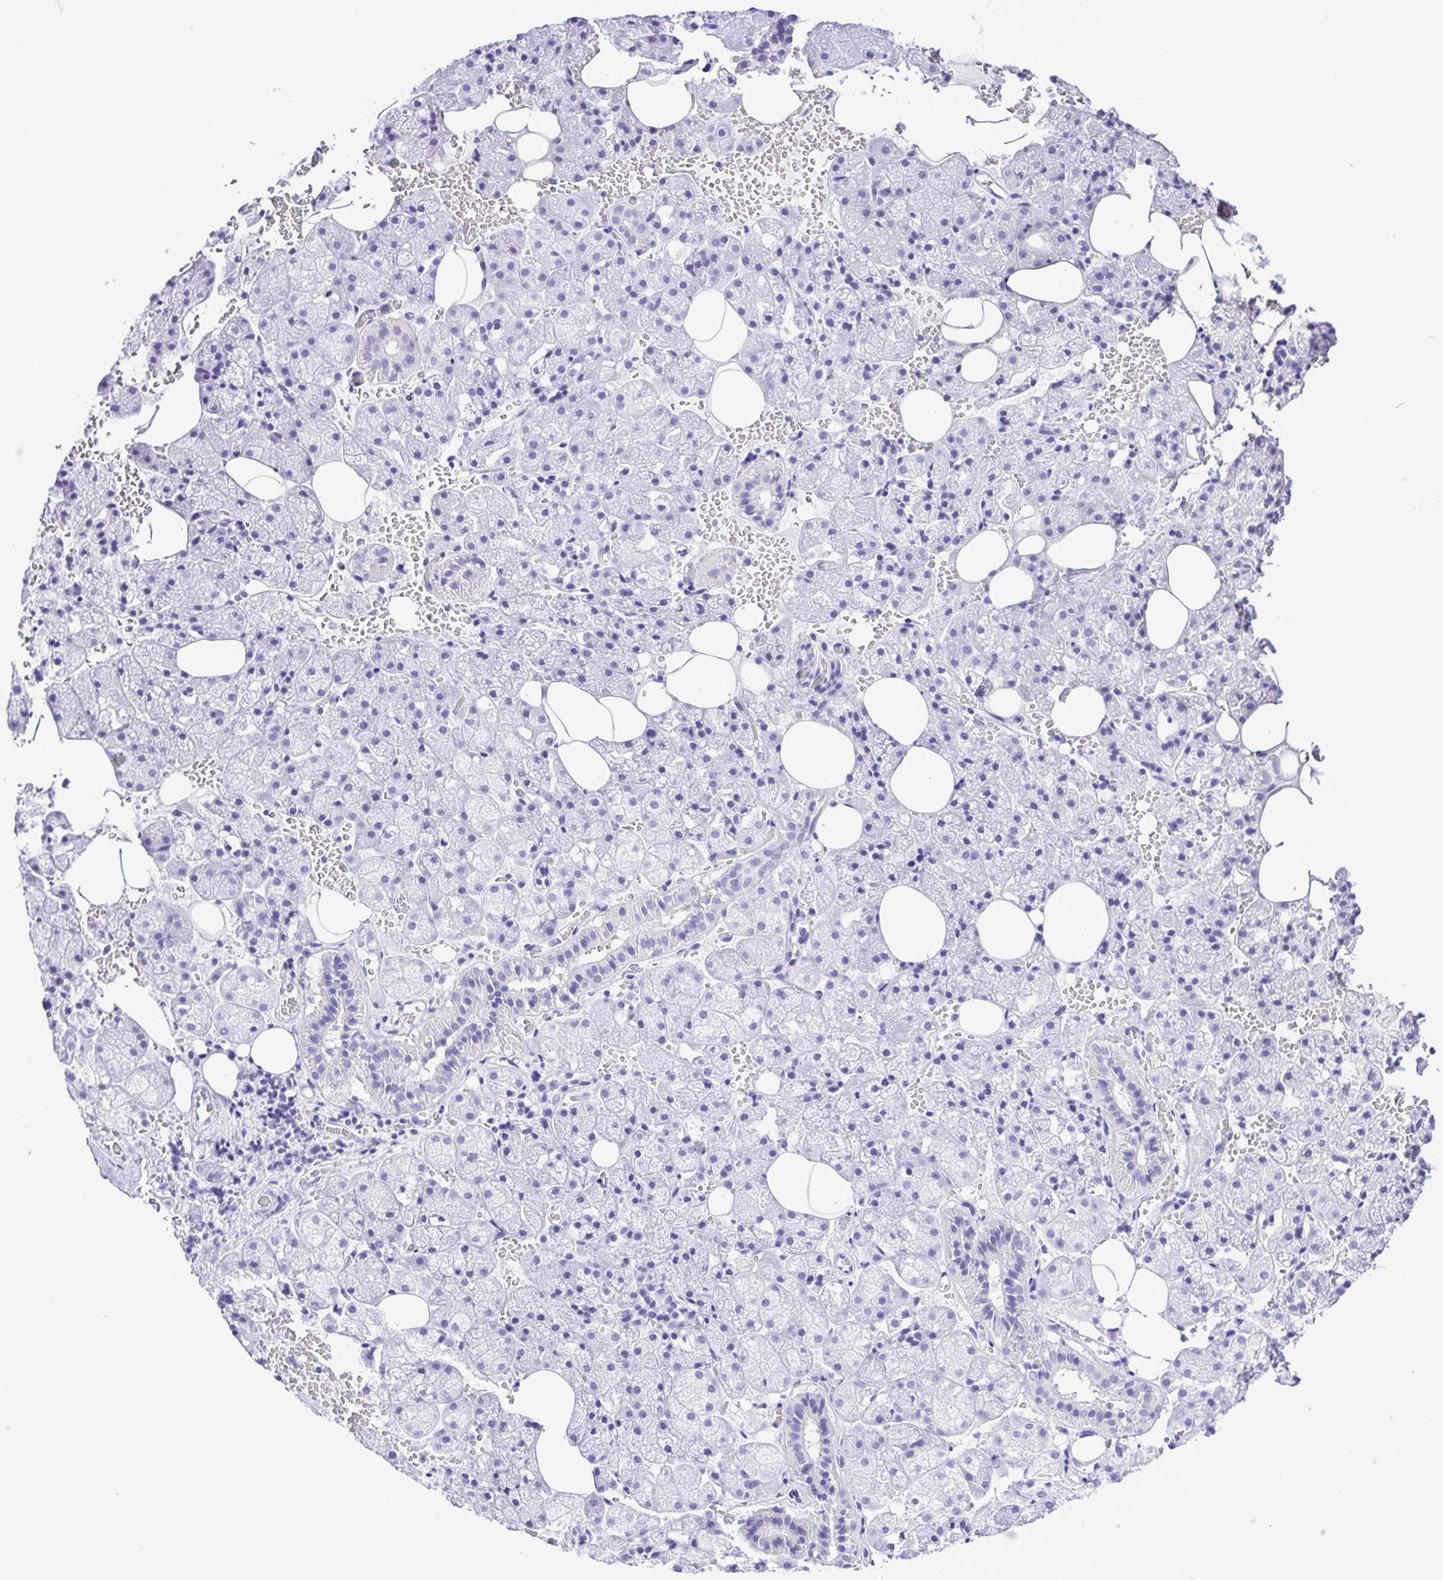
{"staining": {"intensity": "negative", "quantity": "none", "location": "none"}, "tissue": "salivary gland", "cell_type": "Glandular cells", "image_type": "normal", "snomed": [{"axis": "morphology", "description": "Normal tissue, NOS"}, {"axis": "topography", "description": "Salivary gland"}, {"axis": "topography", "description": "Peripheral nerve tissue"}], "caption": "Immunohistochemistry (IHC) photomicrograph of benign human salivary gland stained for a protein (brown), which demonstrates no positivity in glandular cells.", "gene": "CASP14", "patient": {"sex": "male", "age": 38}}